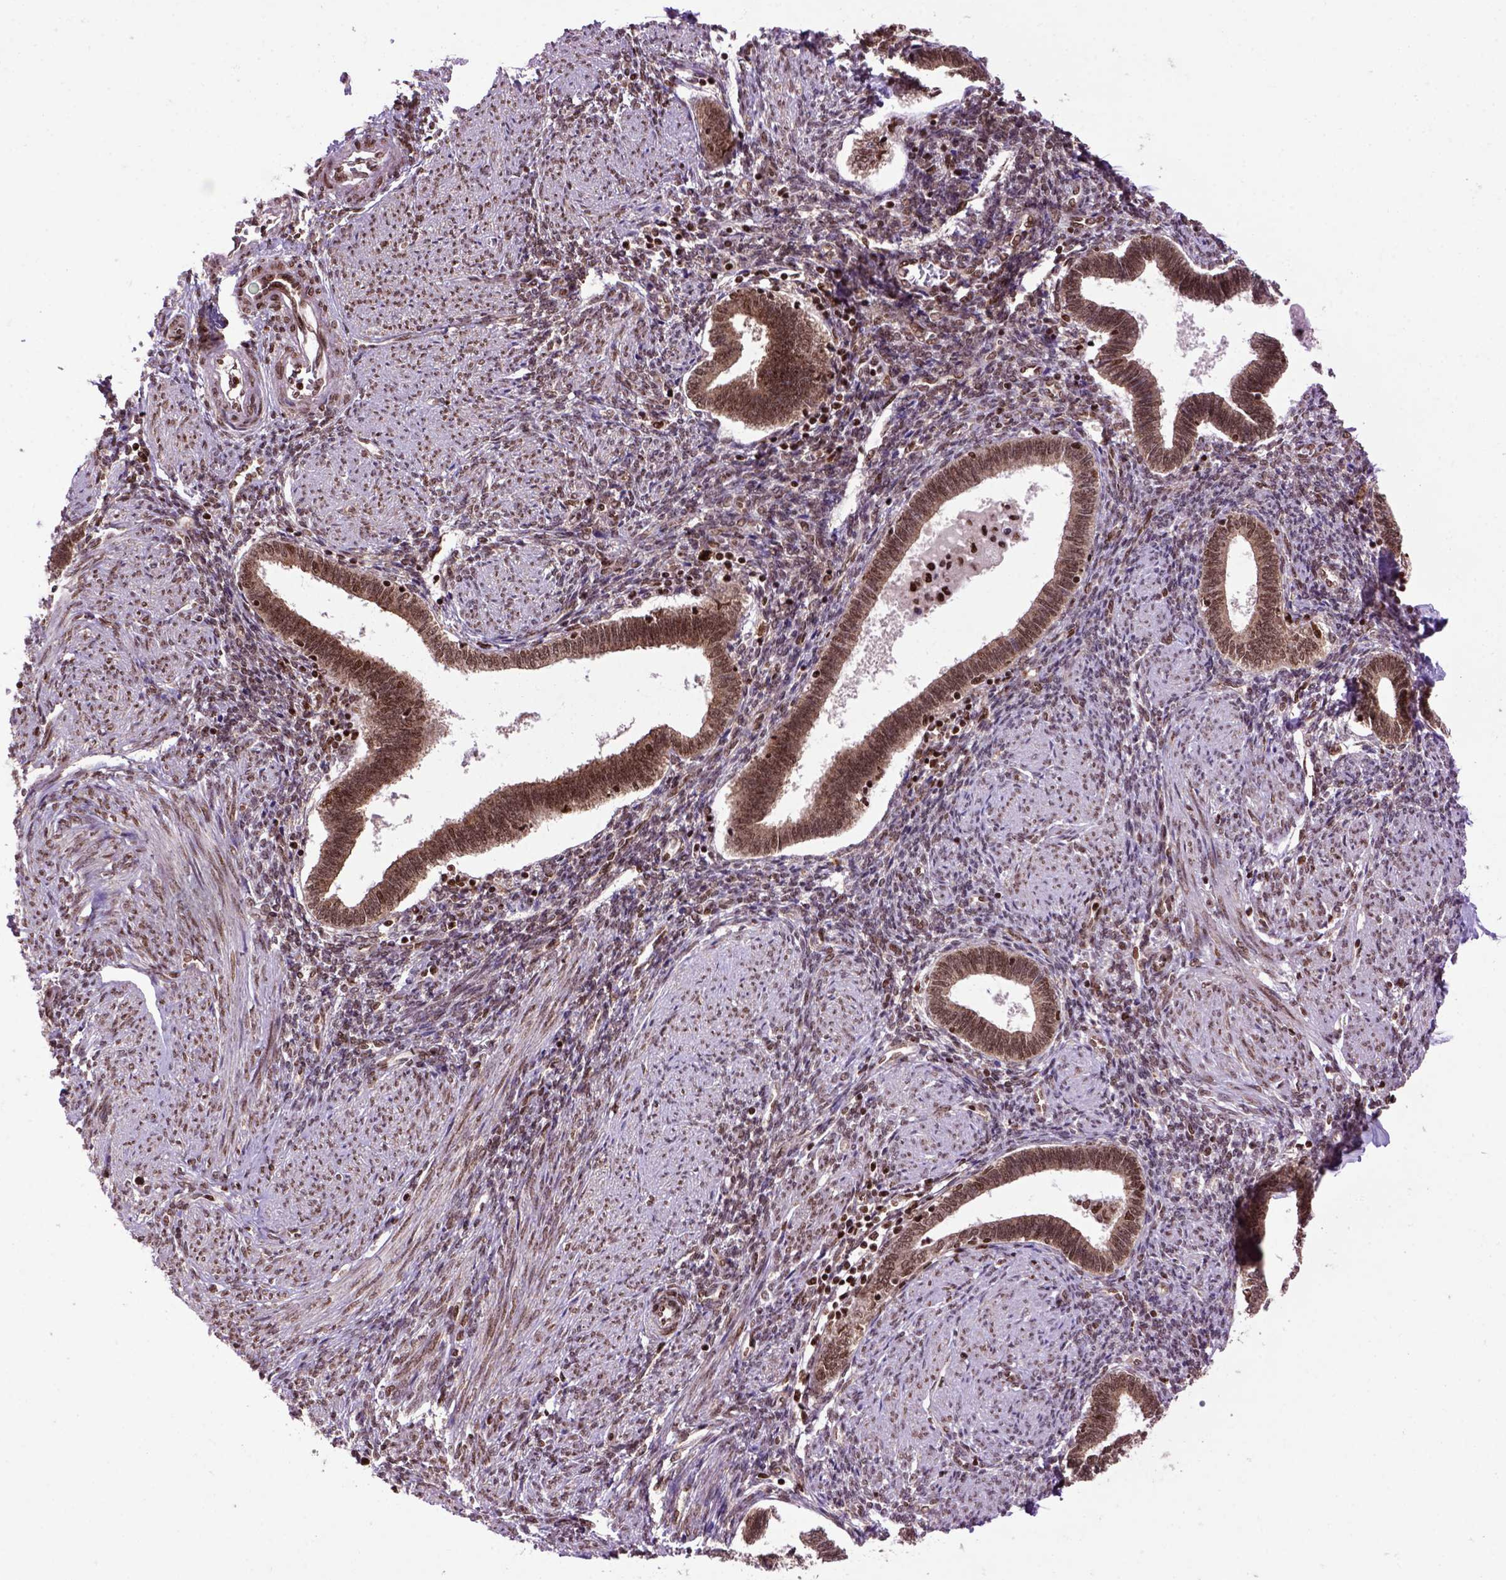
{"staining": {"intensity": "moderate", "quantity": ">75%", "location": "nuclear"}, "tissue": "endometrium", "cell_type": "Cells in endometrial stroma", "image_type": "normal", "snomed": [{"axis": "morphology", "description": "Normal tissue, NOS"}, {"axis": "topography", "description": "Endometrium"}], "caption": "This image displays immunohistochemistry staining of unremarkable human endometrium, with medium moderate nuclear staining in about >75% of cells in endometrial stroma.", "gene": "CELF1", "patient": {"sex": "female", "age": 42}}